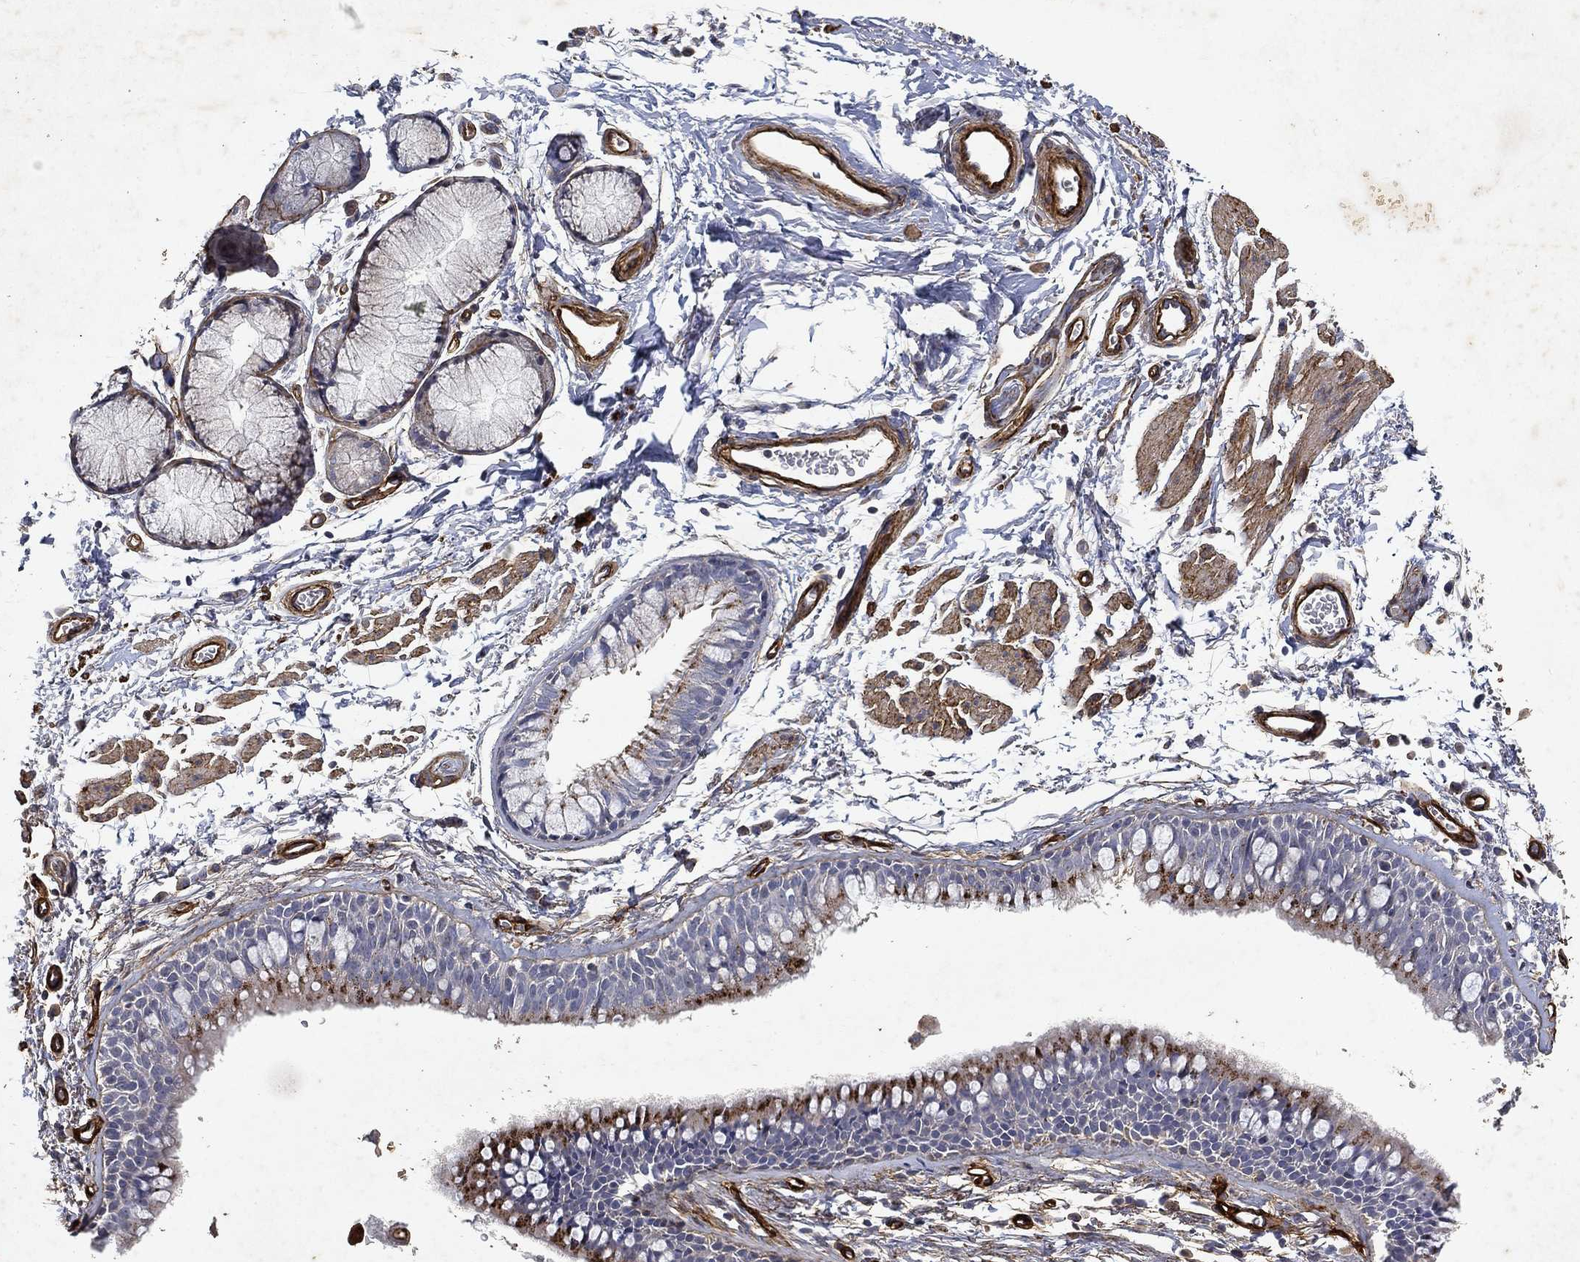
{"staining": {"intensity": "negative", "quantity": "none", "location": "none"}, "tissue": "soft tissue", "cell_type": "Chondrocytes", "image_type": "normal", "snomed": [{"axis": "morphology", "description": "Normal tissue, NOS"}, {"axis": "topography", "description": "Cartilage tissue"}, {"axis": "topography", "description": "Bronchus"}], "caption": "DAB (3,3'-diaminobenzidine) immunohistochemical staining of unremarkable human soft tissue exhibits no significant expression in chondrocytes.", "gene": "COL4A2", "patient": {"sex": "female", "age": 79}}